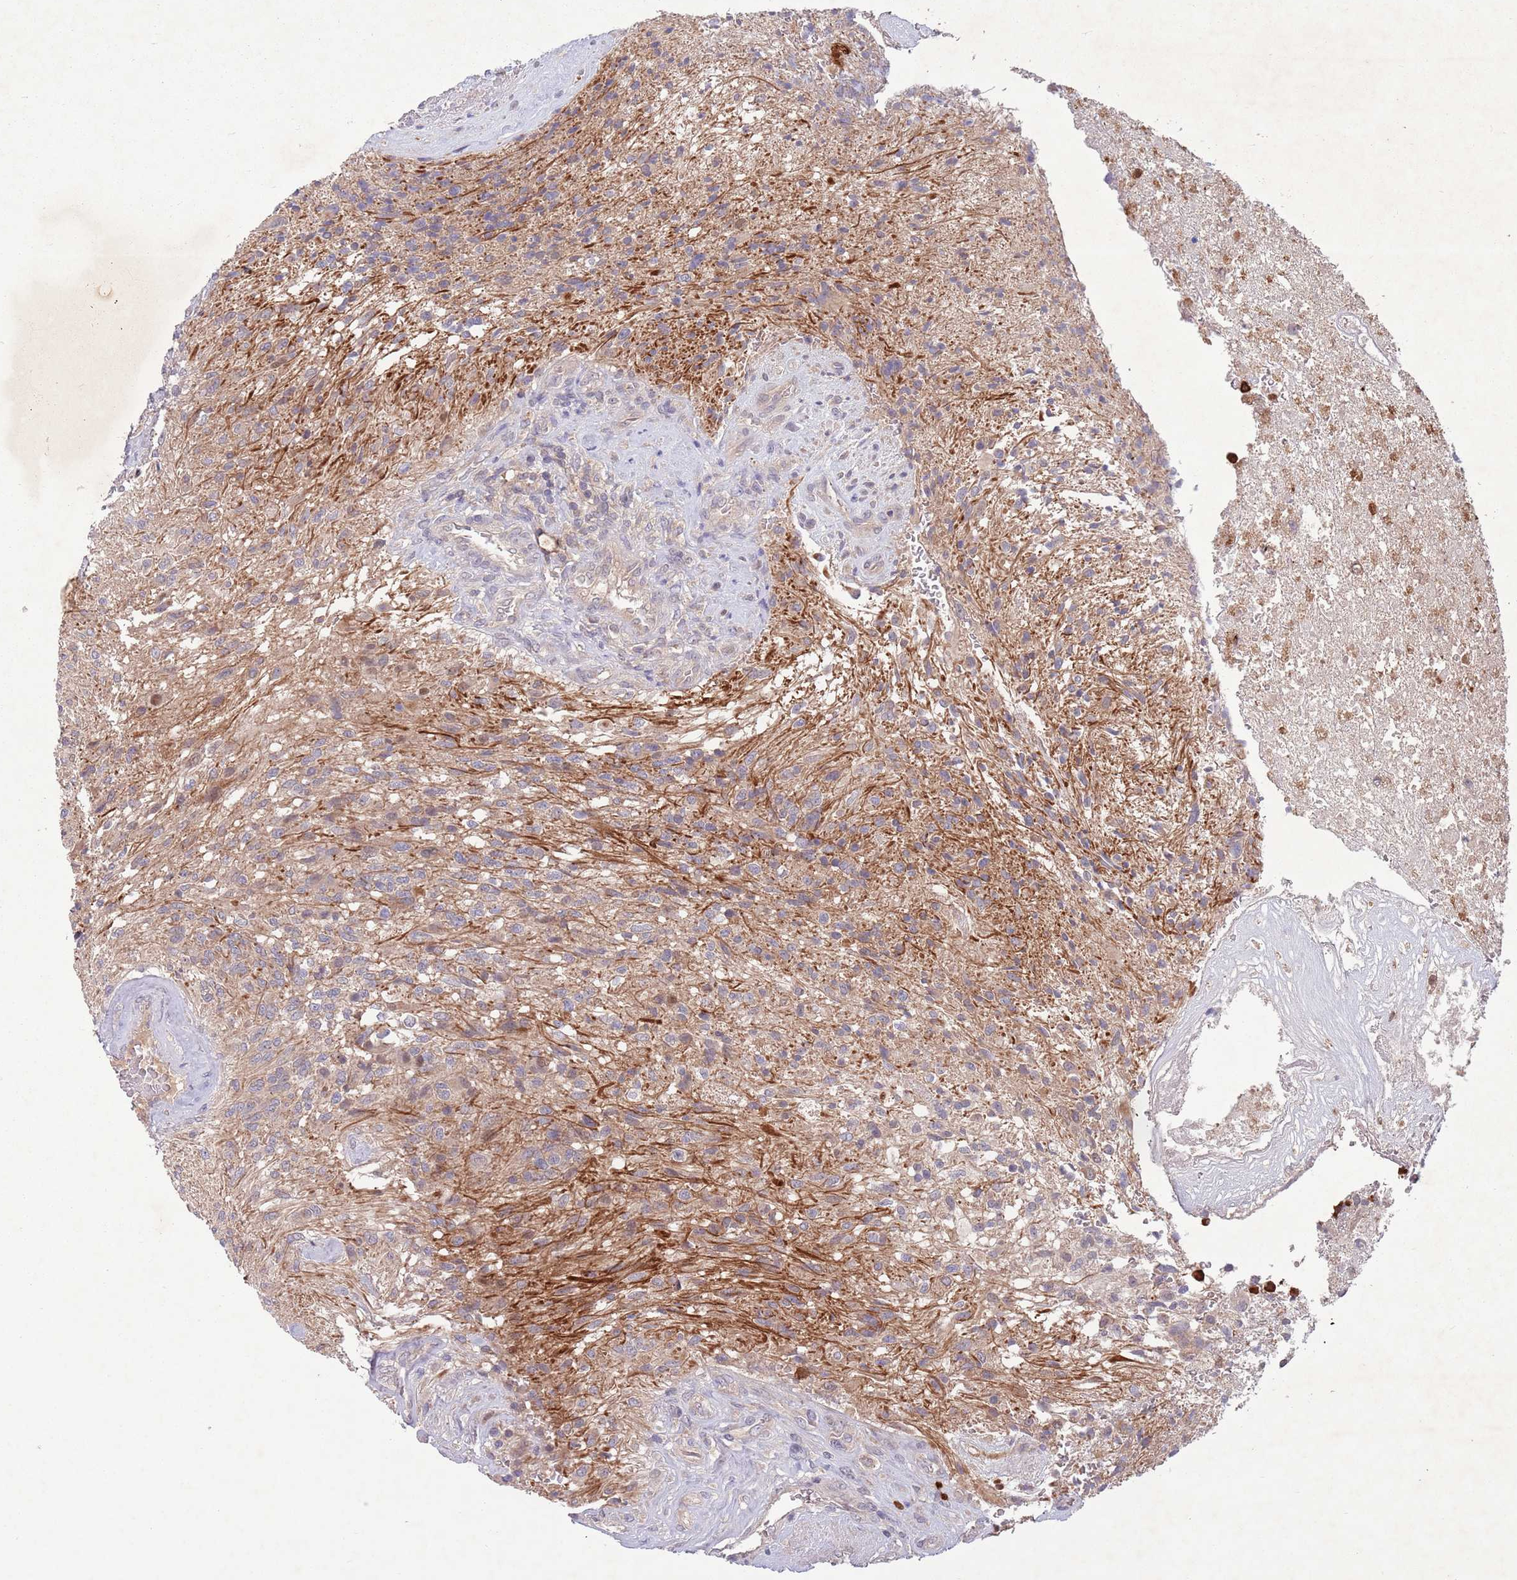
{"staining": {"intensity": "weak", "quantity": "25%-75%", "location": "cytoplasmic/membranous"}, "tissue": "glioma", "cell_type": "Tumor cells", "image_type": "cancer", "snomed": [{"axis": "morphology", "description": "Glioma, malignant, High grade"}, {"axis": "topography", "description": "Brain"}], "caption": "This image exhibits immunohistochemistry staining of human glioma, with low weak cytoplasmic/membranous staining in approximately 25%-75% of tumor cells.", "gene": "TYW1", "patient": {"sex": "male", "age": 56}}